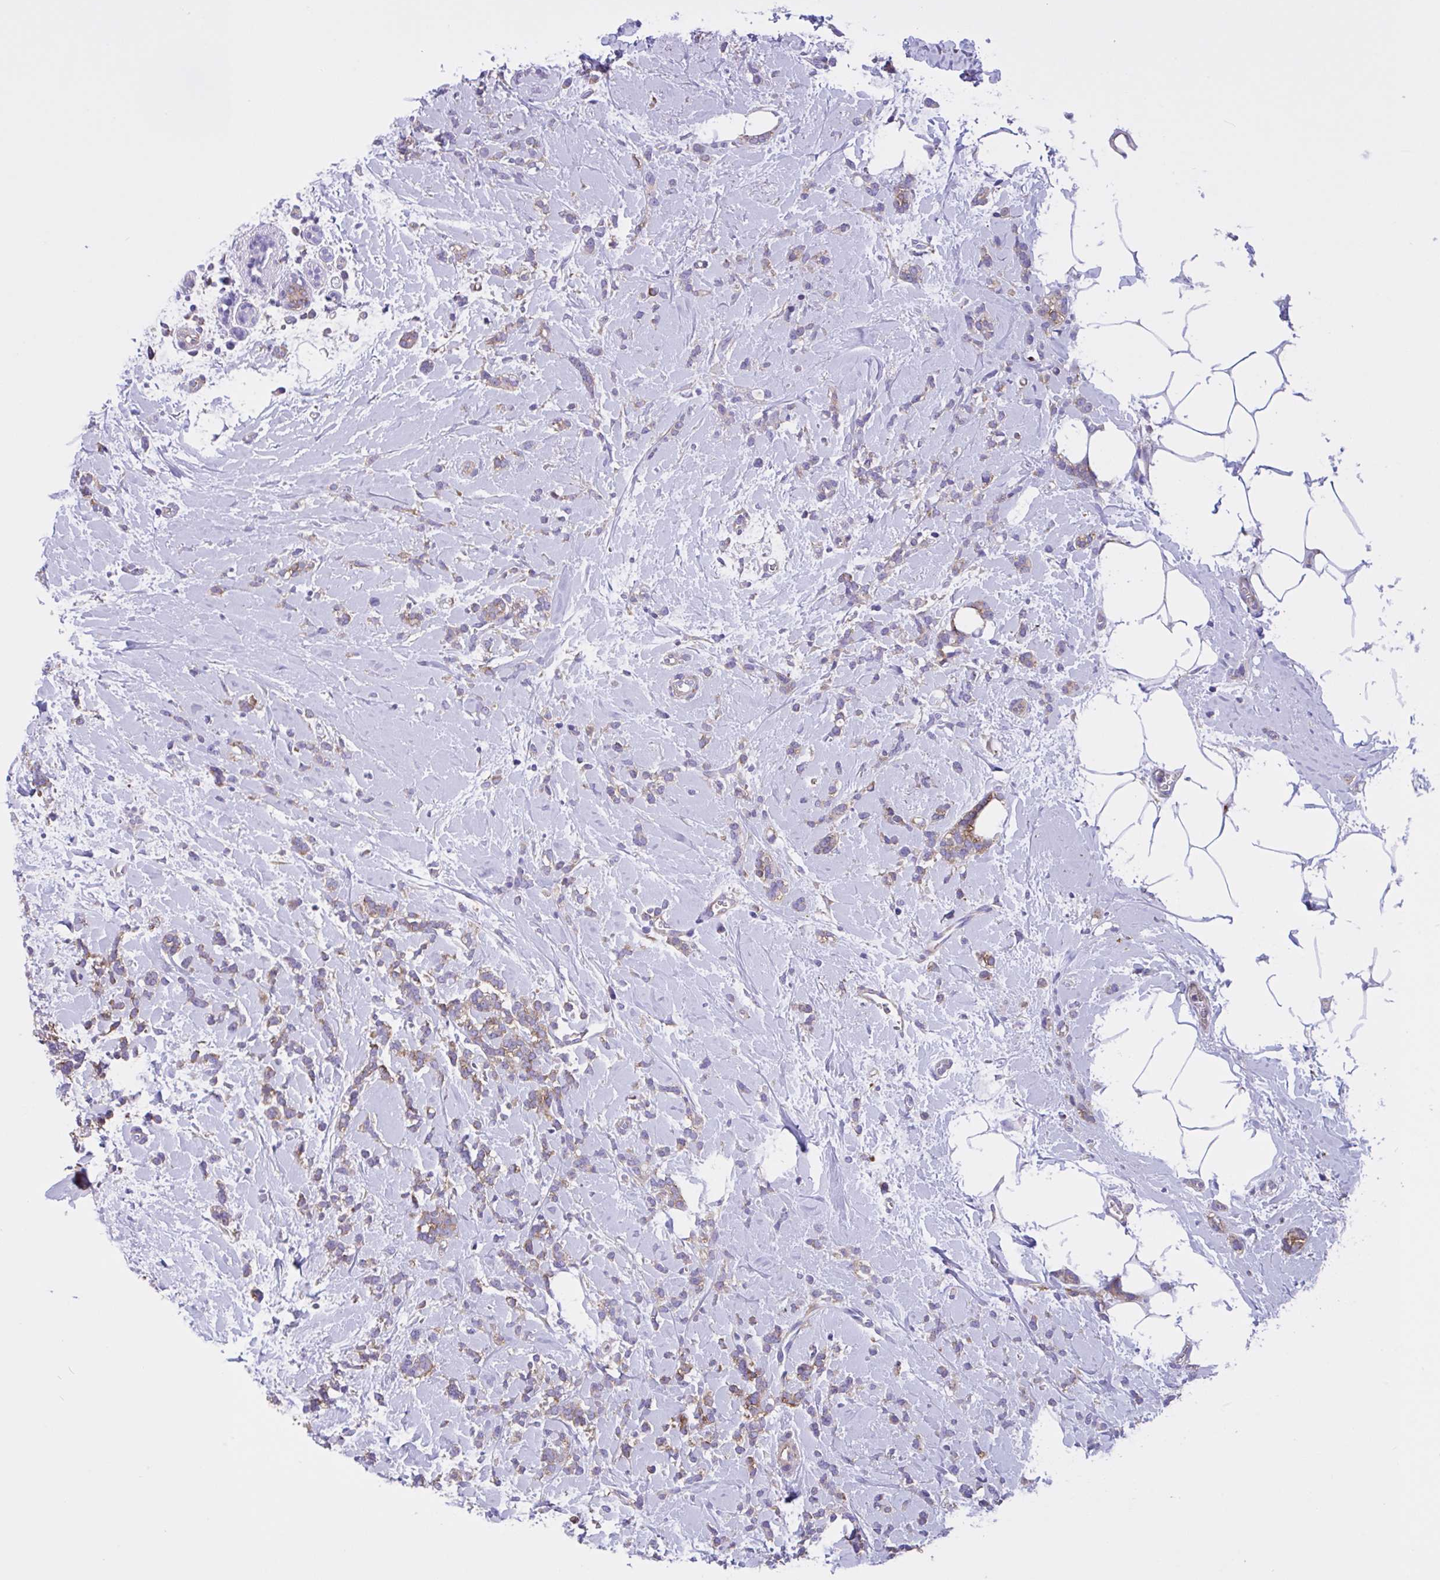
{"staining": {"intensity": "weak", "quantity": ">75%", "location": "cytoplasmic/membranous"}, "tissue": "breast cancer", "cell_type": "Tumor cells", "image_type": "cancer", "snomed": [{"axis": "morphology", "description": "Lobular carcinoma"}, {"axis": "topography", "description": "Breast"}], "caption": "Tumor cells display low levels of weak cytoplasmic/membranous positivity in about >75% of cells in human breast cancer.", "gene": "OR51M1", "patient": {"sex": "female", "age": 59}}